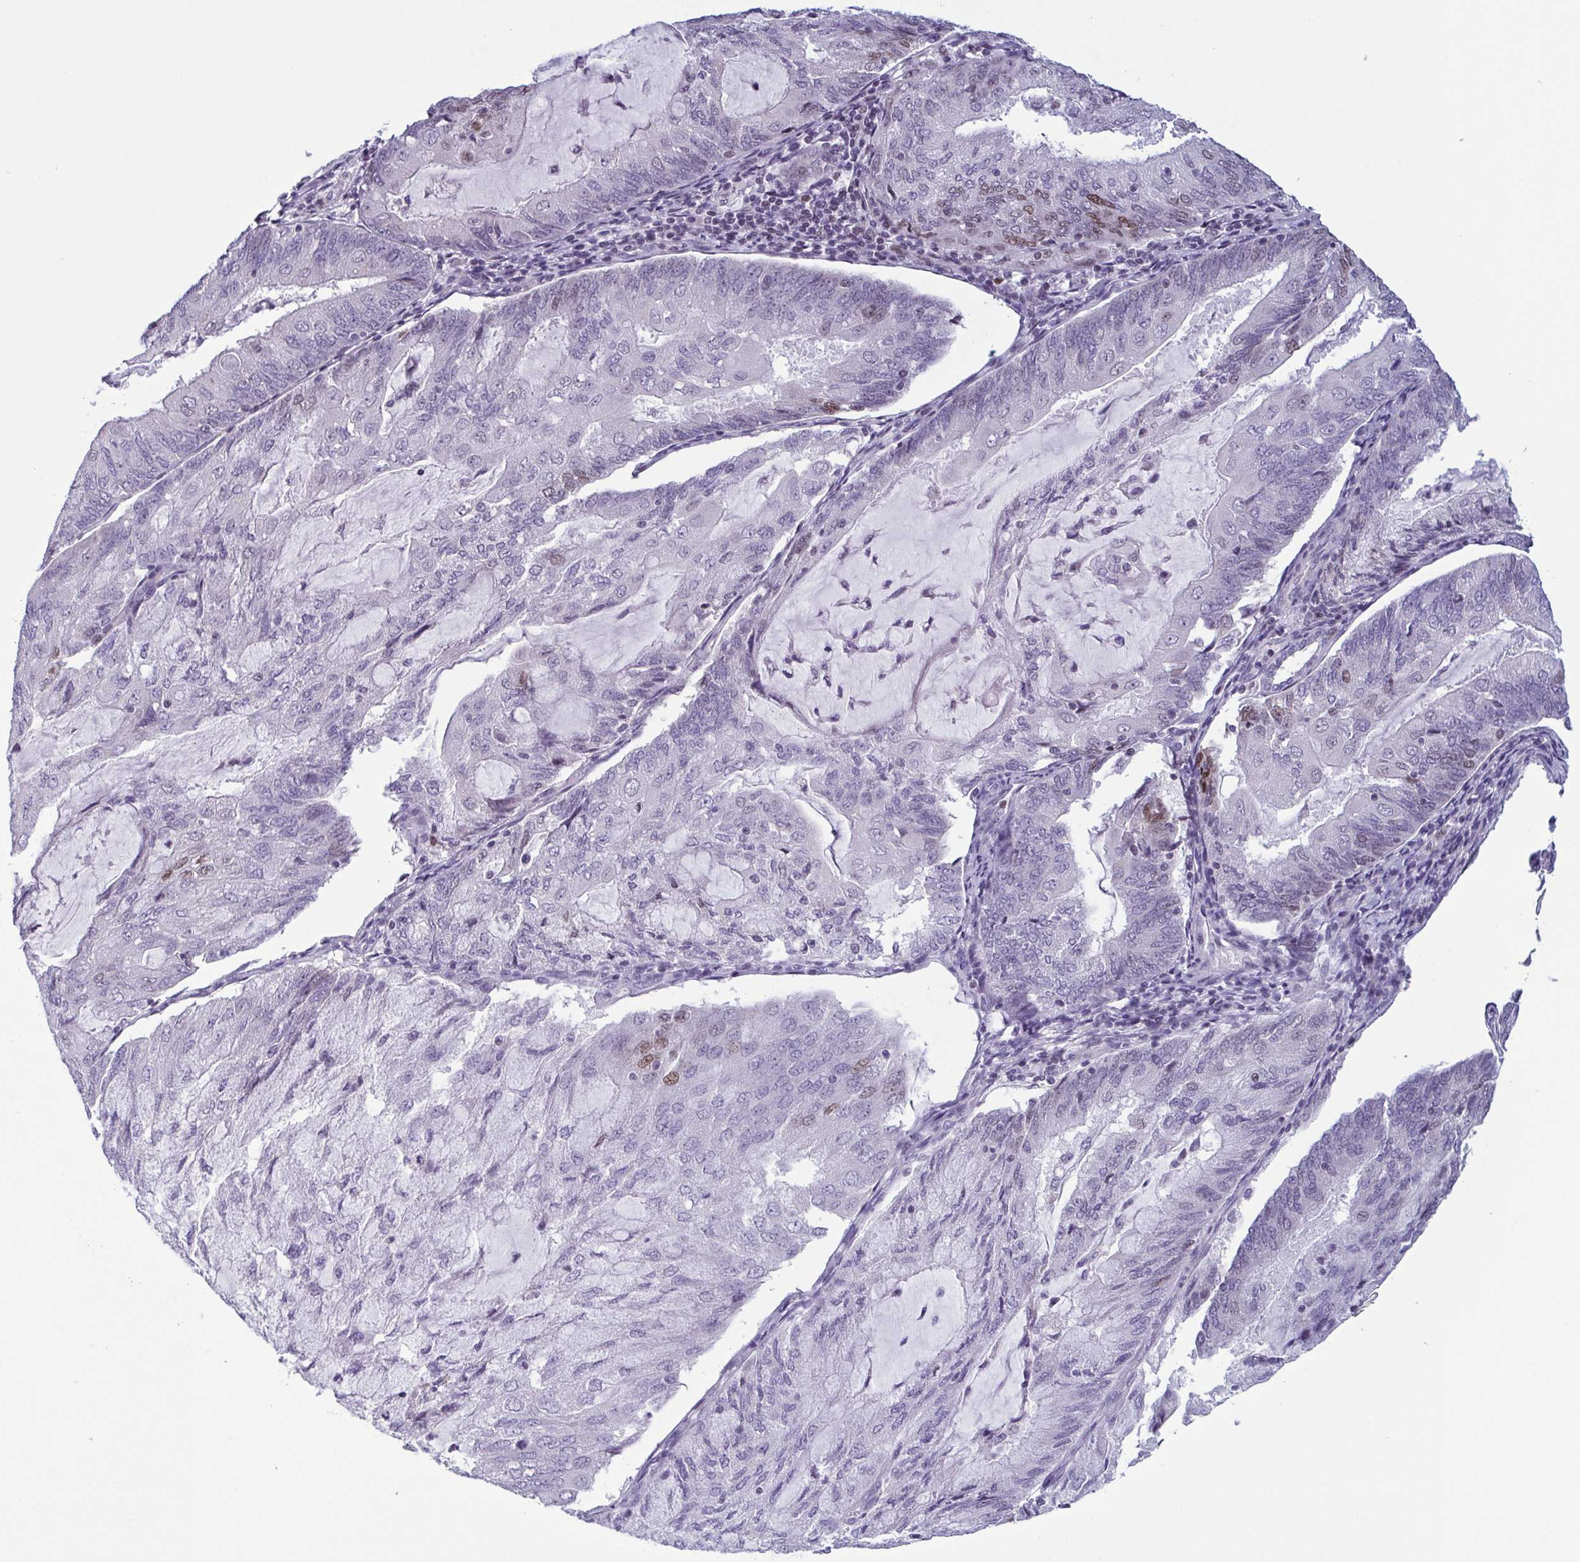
{"staining": {"intensity": "weak", "quantity": "<25%", "location": "nuclear"}, "tissue": "endometrial cancer", "cell_type": "Tumor cells", "image_type": "cancer", "snomed": [{"axis": "morphology", "description": "Adenocarcinoma, NOS"}, {"axis": "topography", "description": "Endometrium"}], "caption": "Photomicrograph shows no protein expression in tumor cells of endometrial adenocarcinoma tissue.", "gene": "IRF1", "patient": {"sex": "female", "age": 81}}